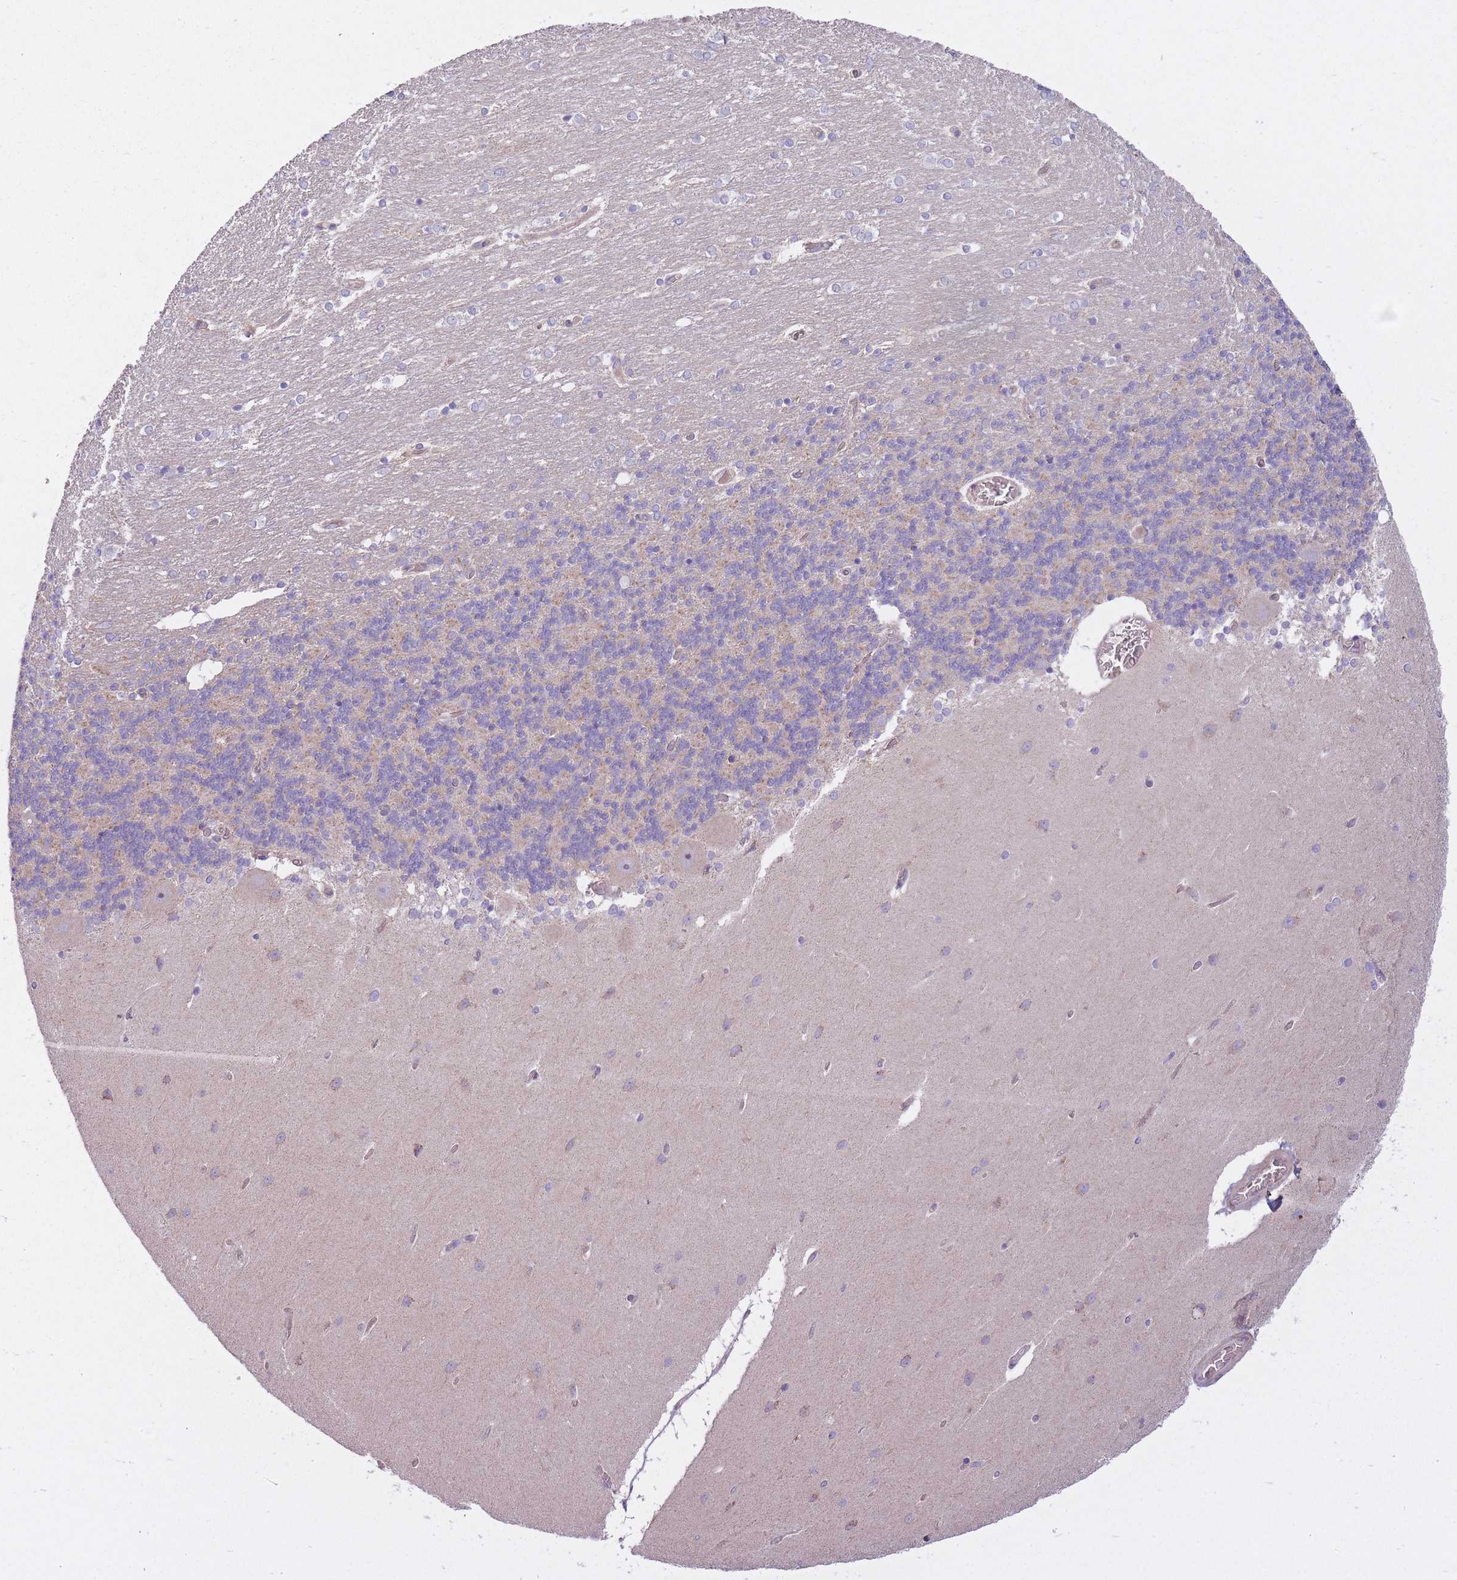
{"staining": {"intensity": "negative", "quantity": "none", "location": "none"}, "tissue": "cerebellum", "cell_type": "Cells in granular layer", "image_type": "normal", "snomed": [{"axis": "morphology", "description": "Normal tissue, NOS"}, {"axis": "topography", "description": "Cerebellum"}], "caption": "This is a micrograph of immunohistochemistry staining of normal cerebellum, which shows no staining in cells in granular layer.", "gene": "REV1", "patient": {"sex": "female", "age": 54}}